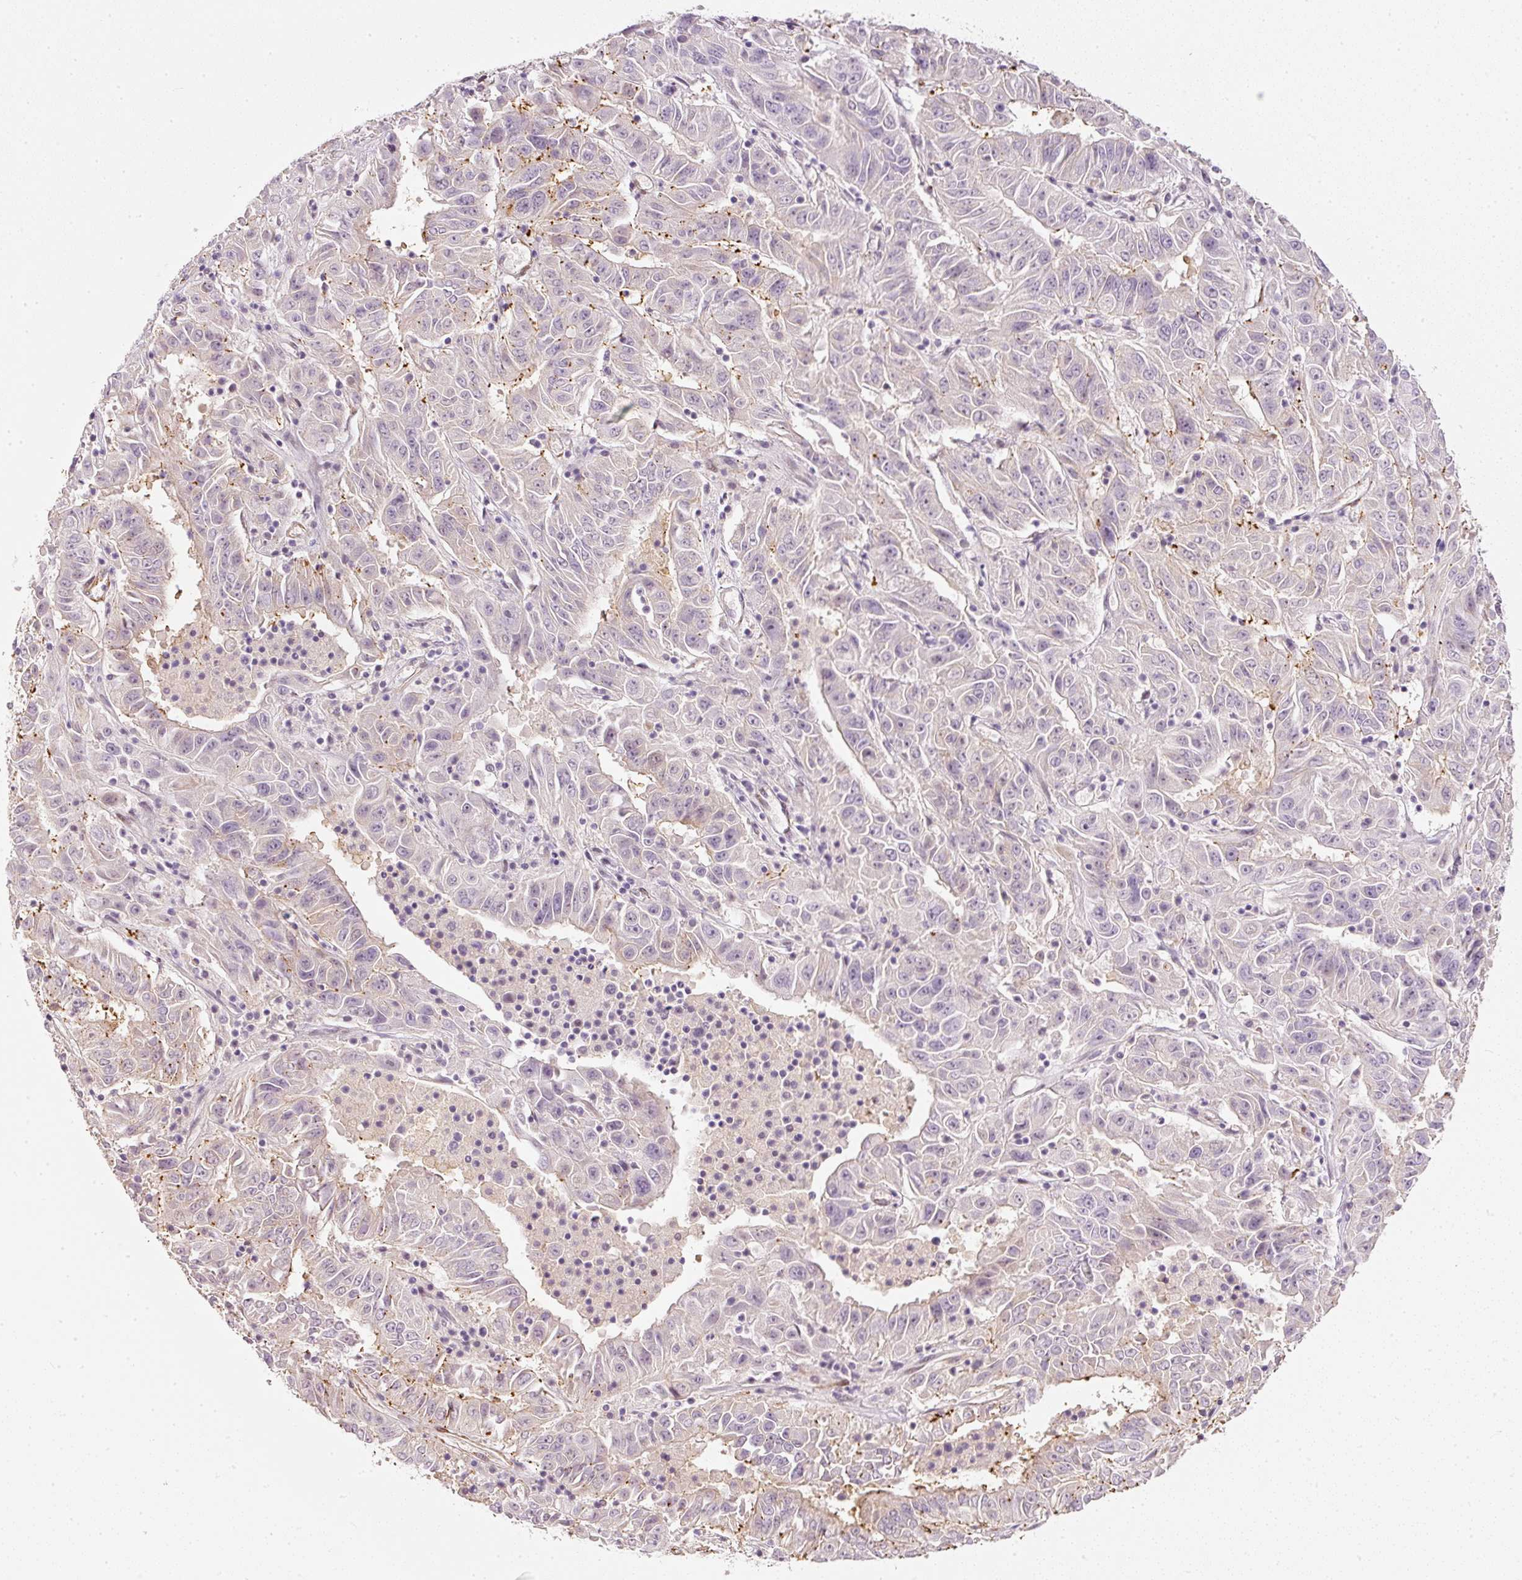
{"staining": {"intensity": "negative", "quantity": "none", "location": "none"}, "tissue": "pancreatic cancer", "cell_type": "Tumor cells", "image_type": "cancer", "snomed": [{"axis": "morphology", "description": "Adenocarcinoma, NOS"}, {"axis": "topography", "description": "Pancreas"}], "caption": "Tumor cells are negative for protein expression in human pancreatic cancer.", "gene": "TOGARAM1", "patient": {"sex": "male", "age": 63}}